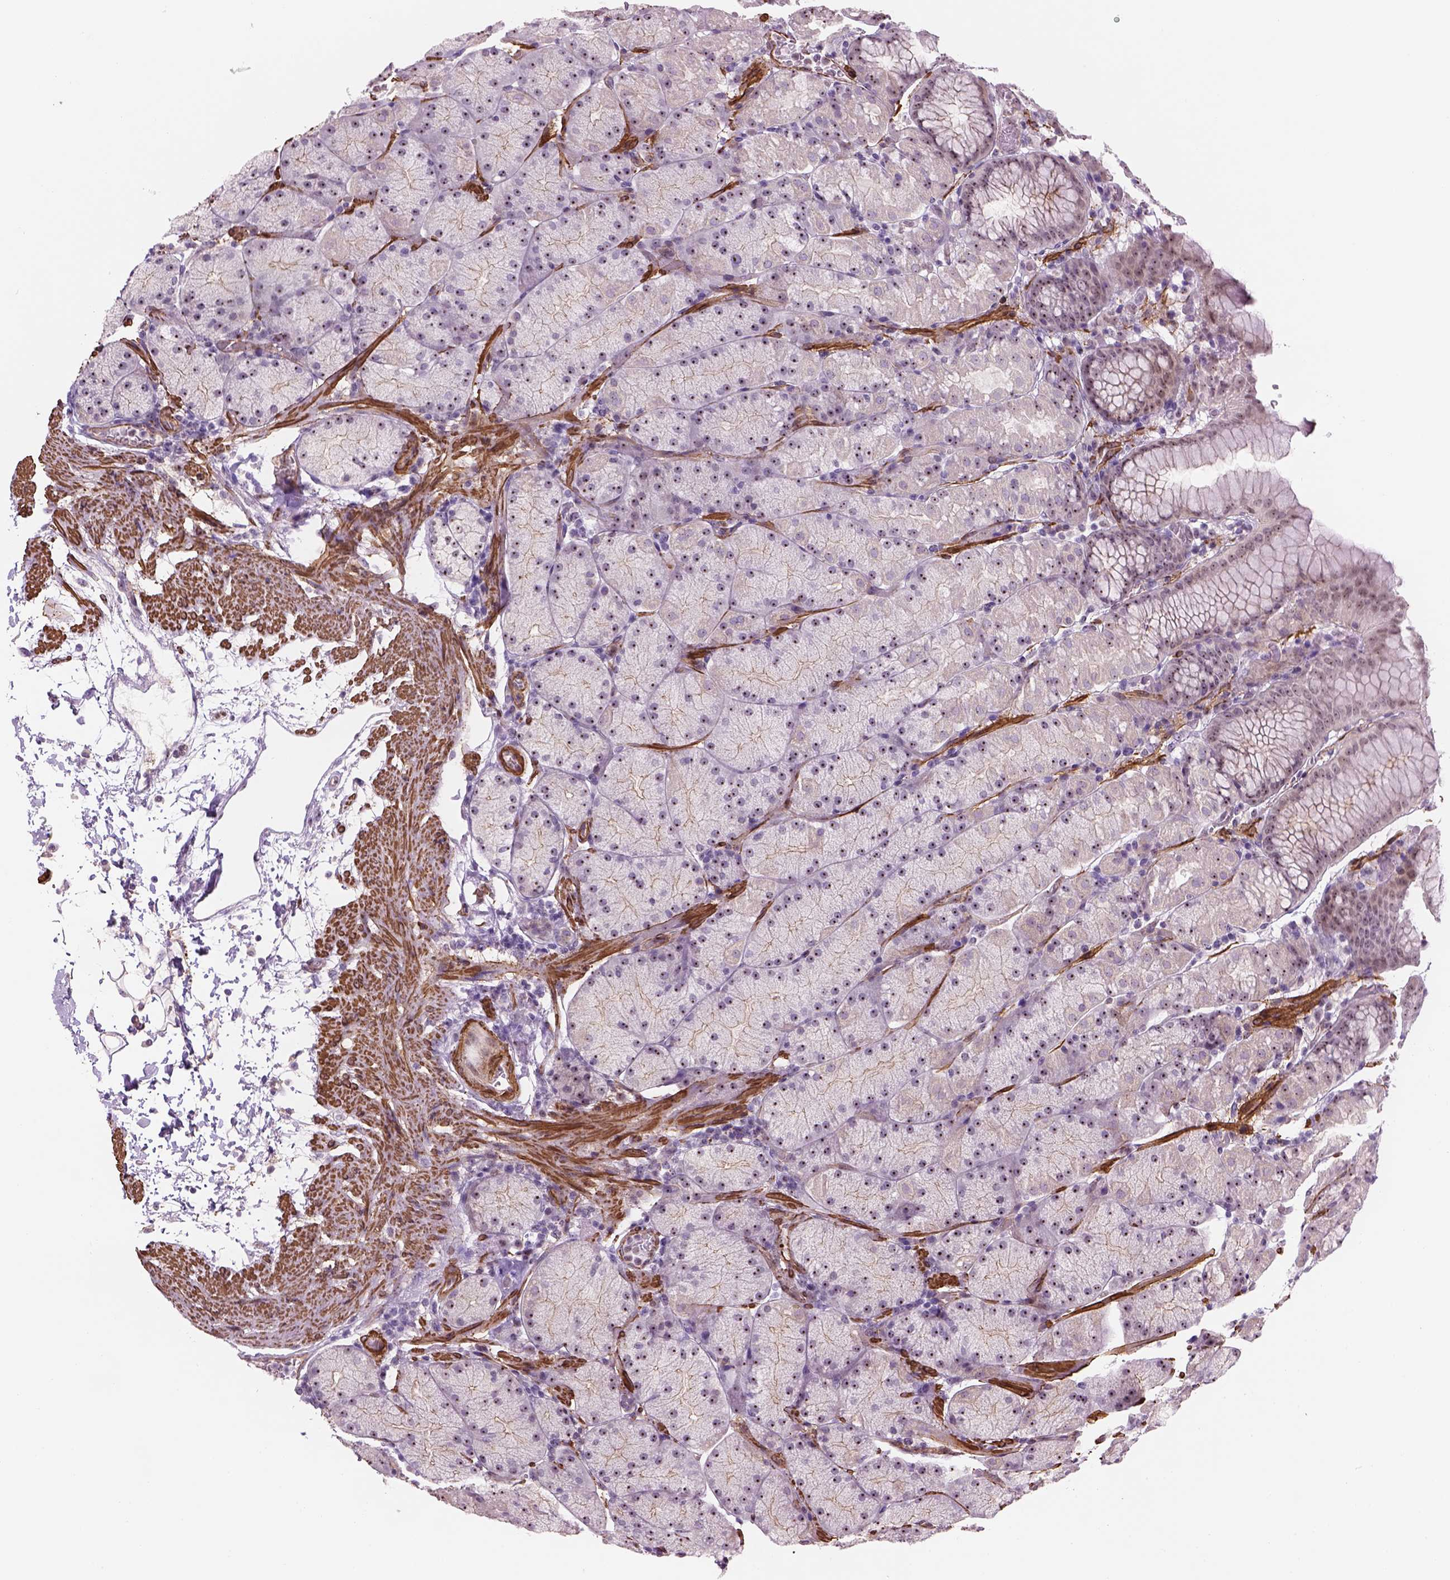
{"staining": {"intensity": "moderate", "quantity": ">75%", "location": "nuclear"}, "tissue": "stomach", "cell_type": "Glandular cells", "image_type": "normal", "snomed": [{"axis": "morphology", "description": "Normal tissue, NOS"}, {"axis": "topography", "description": "Stomach, upper"}, {"axis": "topography", "description": "Stomach"}], "caption": "This micrograph demonstrates benign stomach stained with immunohistochemistry to label a protein in brown. The nuclear of glandular cells show moderate positivity for the protein. Nuclei are counter-stained blue.", "gene": "RRS1", "patient": {"sex": "male", "age": 76}}